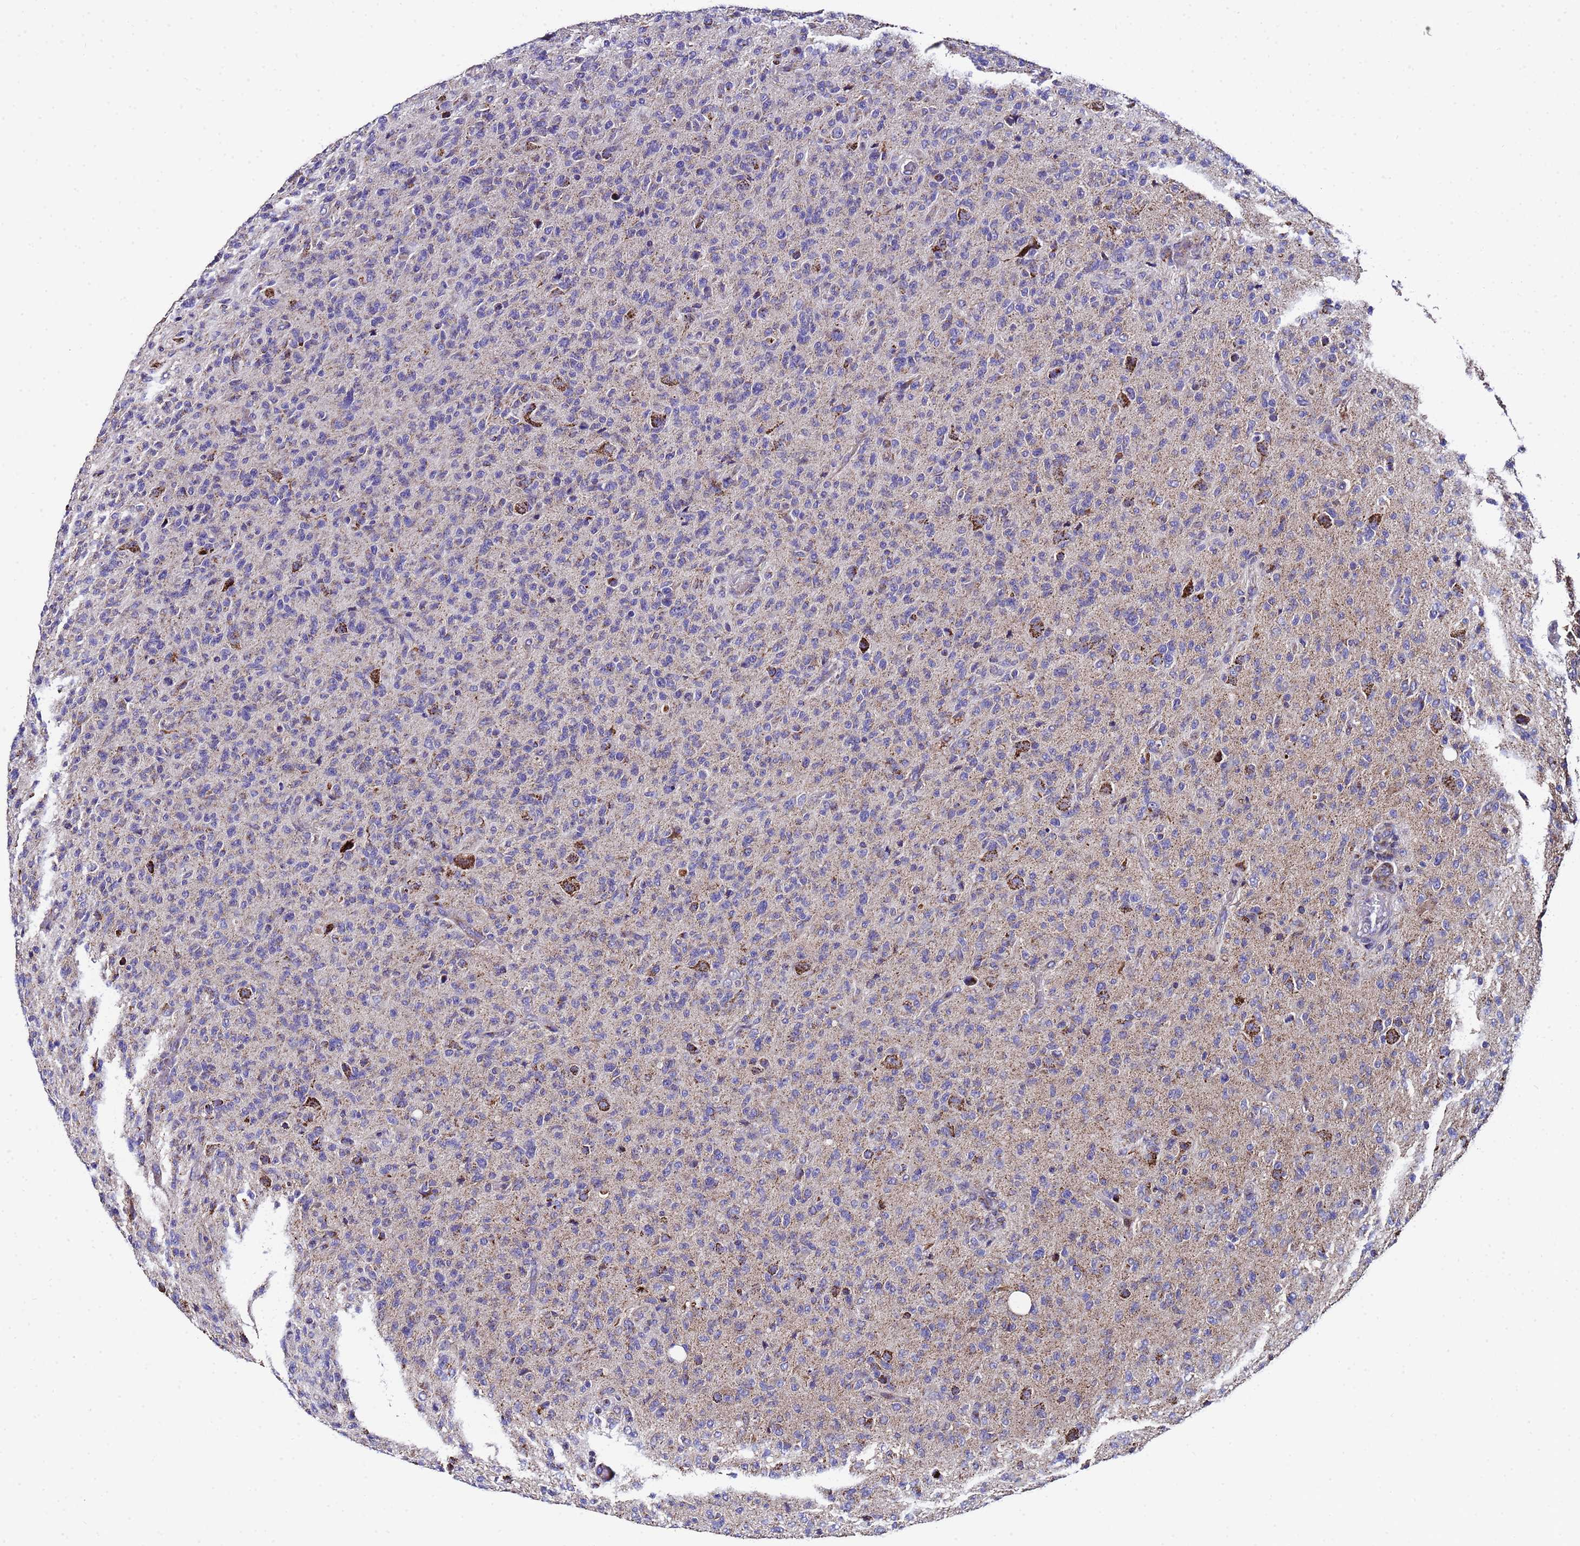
{"staining": {"intensity": "strong", "quantity": "<25%", "location": "cytoplasmic/membranous"}, "tissue": "glioma", "cell_type": "Tumor cells", "image_type": "cancer", "snomed": [{"axis": "morphology", "description": "Glioma, malignant, High grade"}, {"axis": "topography", "description": "Brain"}], "caption": "Immunohistochemical staining of human glioma demonstrates strong cytoplasmic/membranous protein expression in about <25% of tumor cells.", "gene": "MRPS12", "patient": {"sex": "female", "age": 57}}